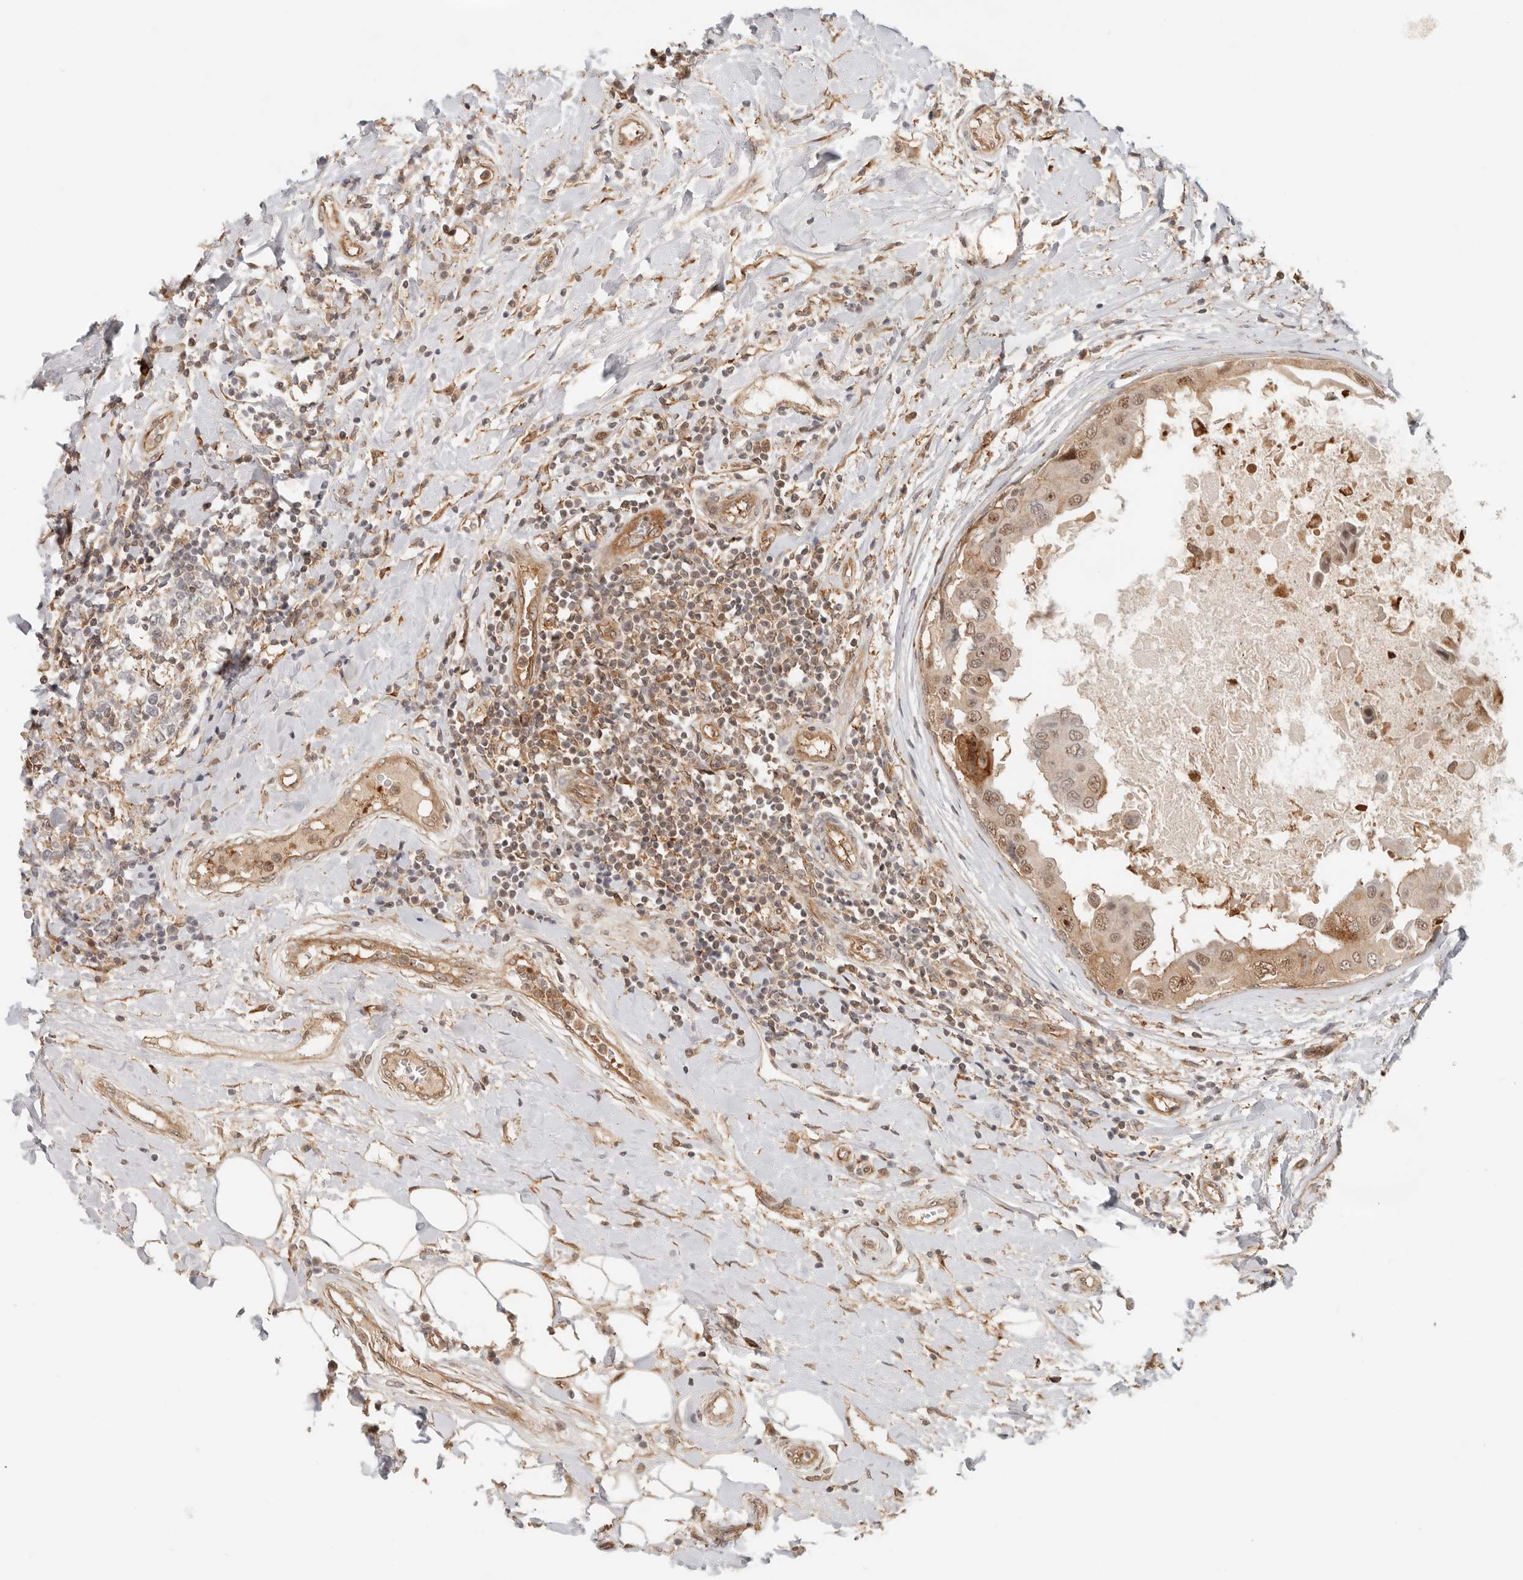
{"staining": {"intensity": "moderate", "quantity": ">75%", "location": "nuclear"}, "tissue": "breast cancer", "cell_type": "Tumor cells", "image_type": "cancer", "snomed": [{"axis": "morphology", "description": "Duct carcinoma"}, {"axis": "topography", "description": "Breast"}], "caption": "Breast cancer was stained to show a protein in brown. There is medium levels of moderate nuclear expression in about >75% of tumor cells.", "gene": "HEXD", "patient": {"sex": "female", "age": 27}}